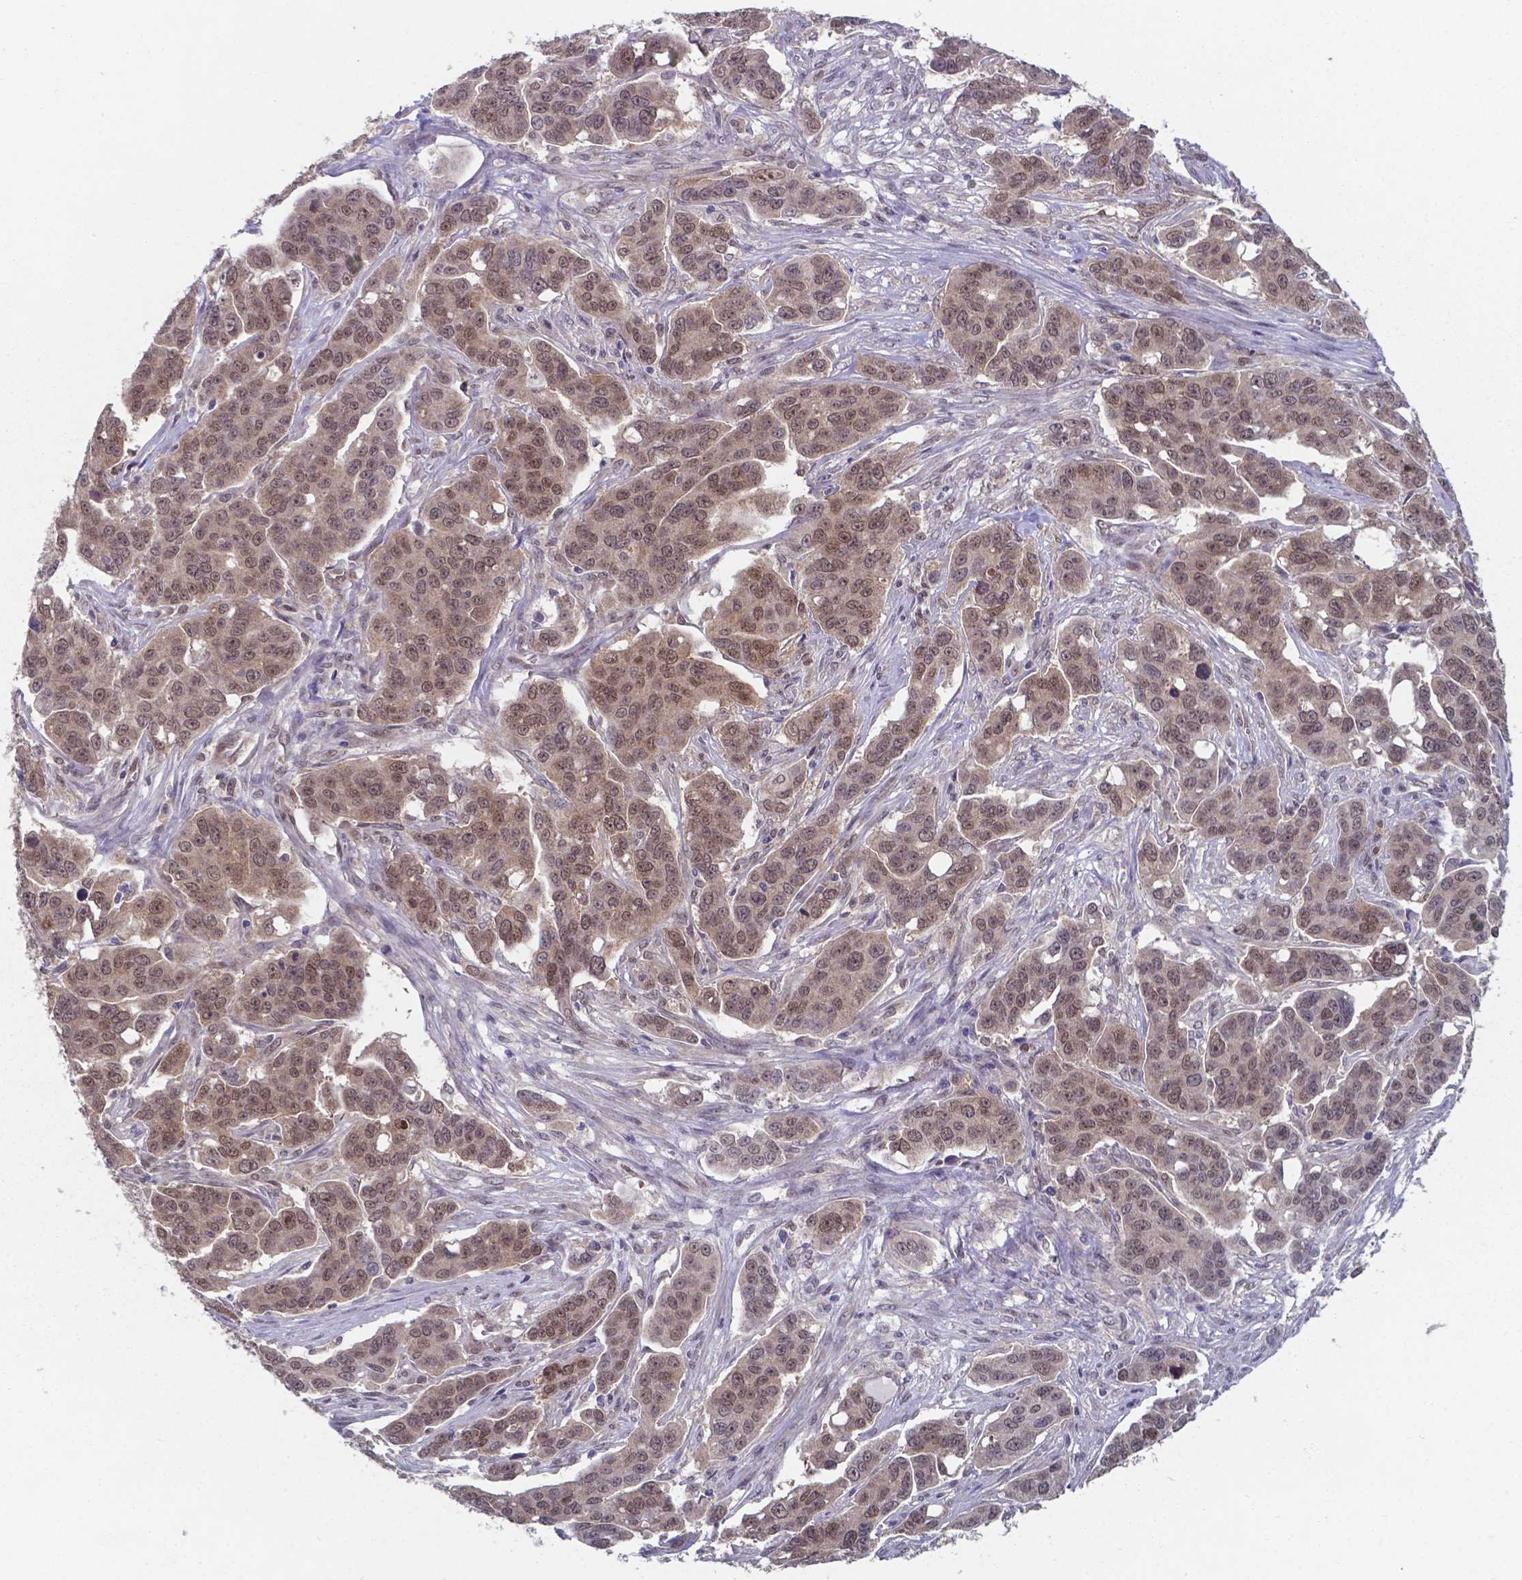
{"staining": {"intensity": "moderate", "quantity": ">75%", "location": "nuclear"}, "tissue": "ovarian cancer", "cell_type": "Tumor cells", "image_type": "cancer", "snomed": [{"axis": "morphology", "description": "Carcinoma, endometroid"}, {"axis": "topography", "description": "Ovary"}], "caption": "Immunohistochemistry of endometroid carcinoma (ovarian) shows medium levels of moderate nuclear positivity in about >75% of tumor cells. (IHC, brightfield microscopy, high magnification).", "gene": "UBE2E2", "patient": {"sex": "female", "age": 78}}